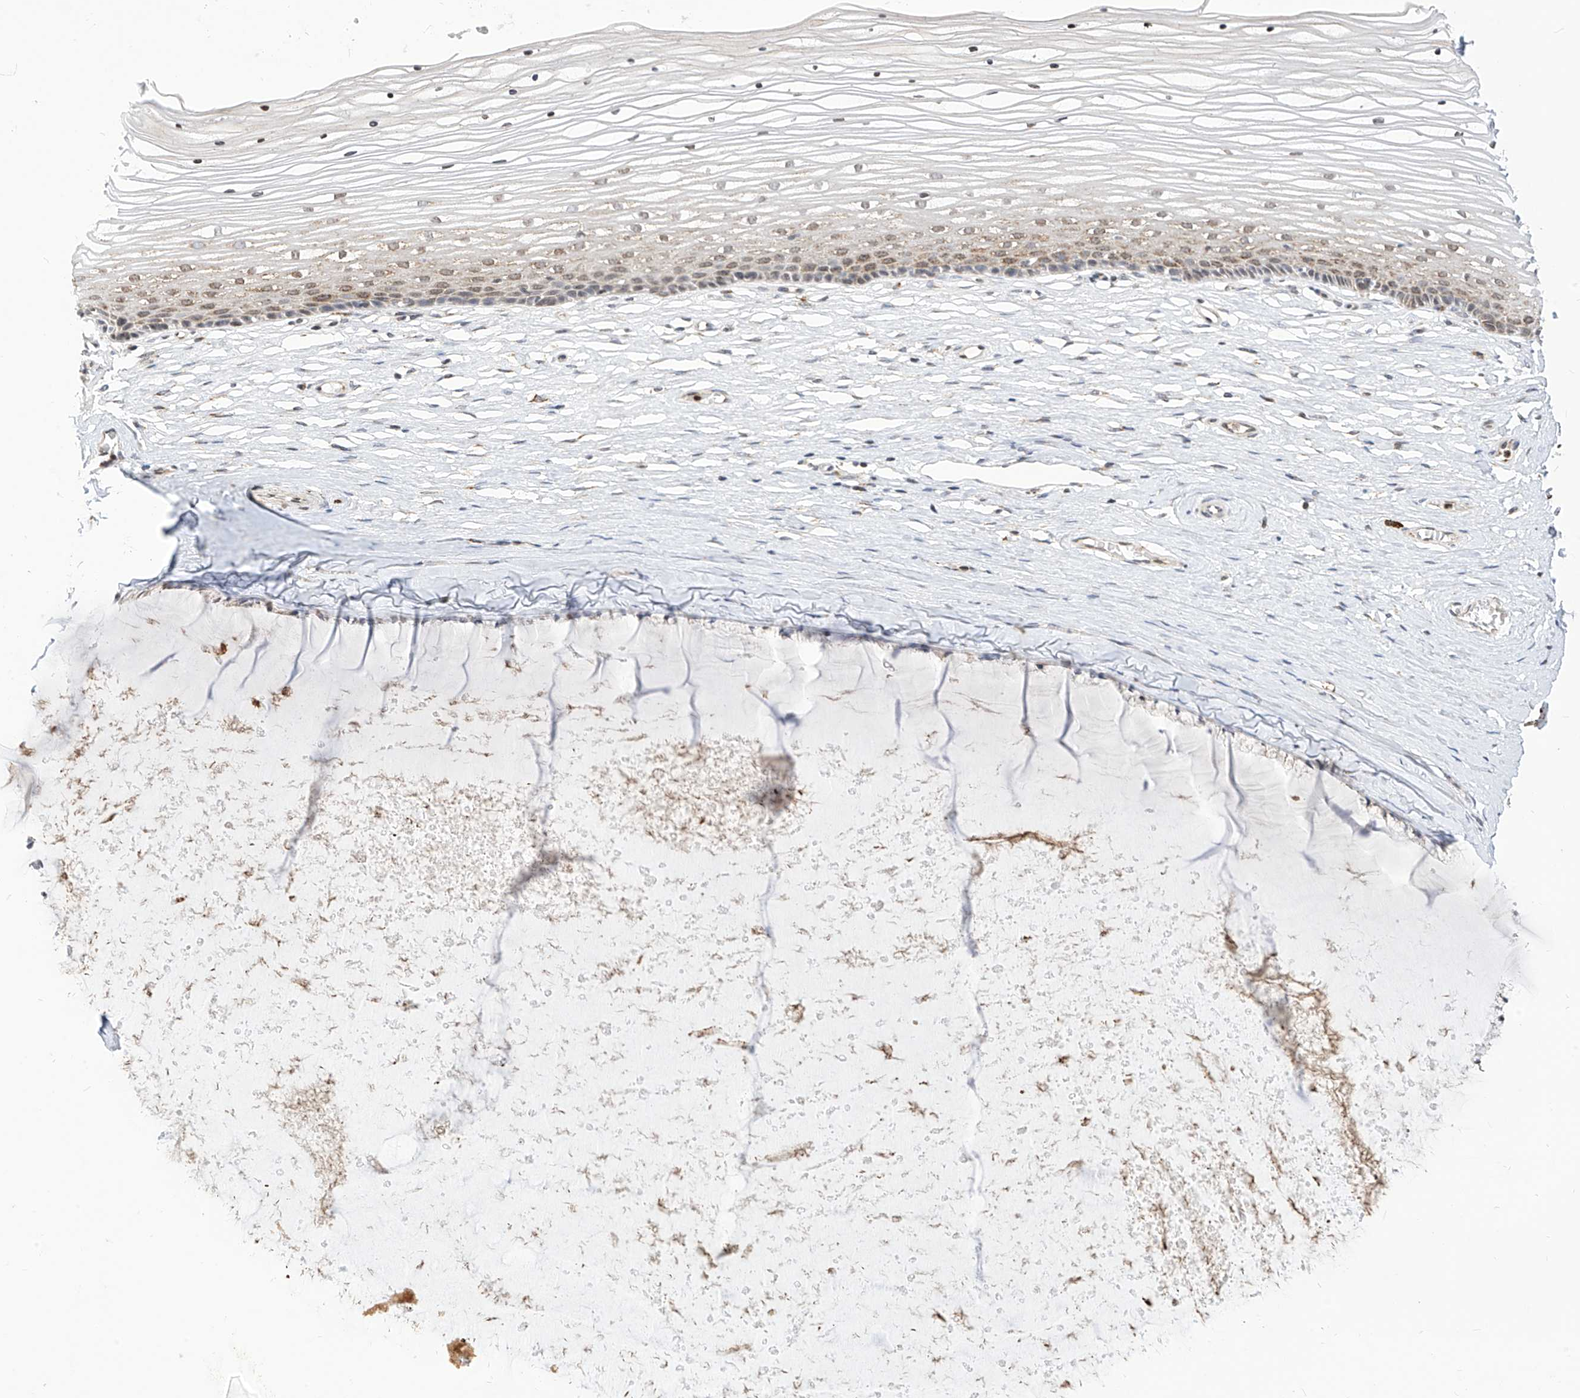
{"staining": {"intensity": "moderate", "quantity": "<25%", "location": "cytoplasmic/membranous,nuclear"}, "tissue": "vagina", "cell_type": "Squamous epithelial cells", "image_type": "normal", "snomed": [{"axis": "morphology", "description": "Normal tissue, NOS"}, {"axis": "topography", "description": "Vagina"}, {"axis": "topography", "description": "Cervix"}], "caption": "Protein analysis of unremarkable vagina shows moderate cytoplasmic/membranous,nuclear staining in approximately <25% of squamous epithelial cells. (DAB IHC, brown staining for protein, blue staining for nuclei).", "gene": "TTLL8", "patient": {"sex": "female", "age": 40}}